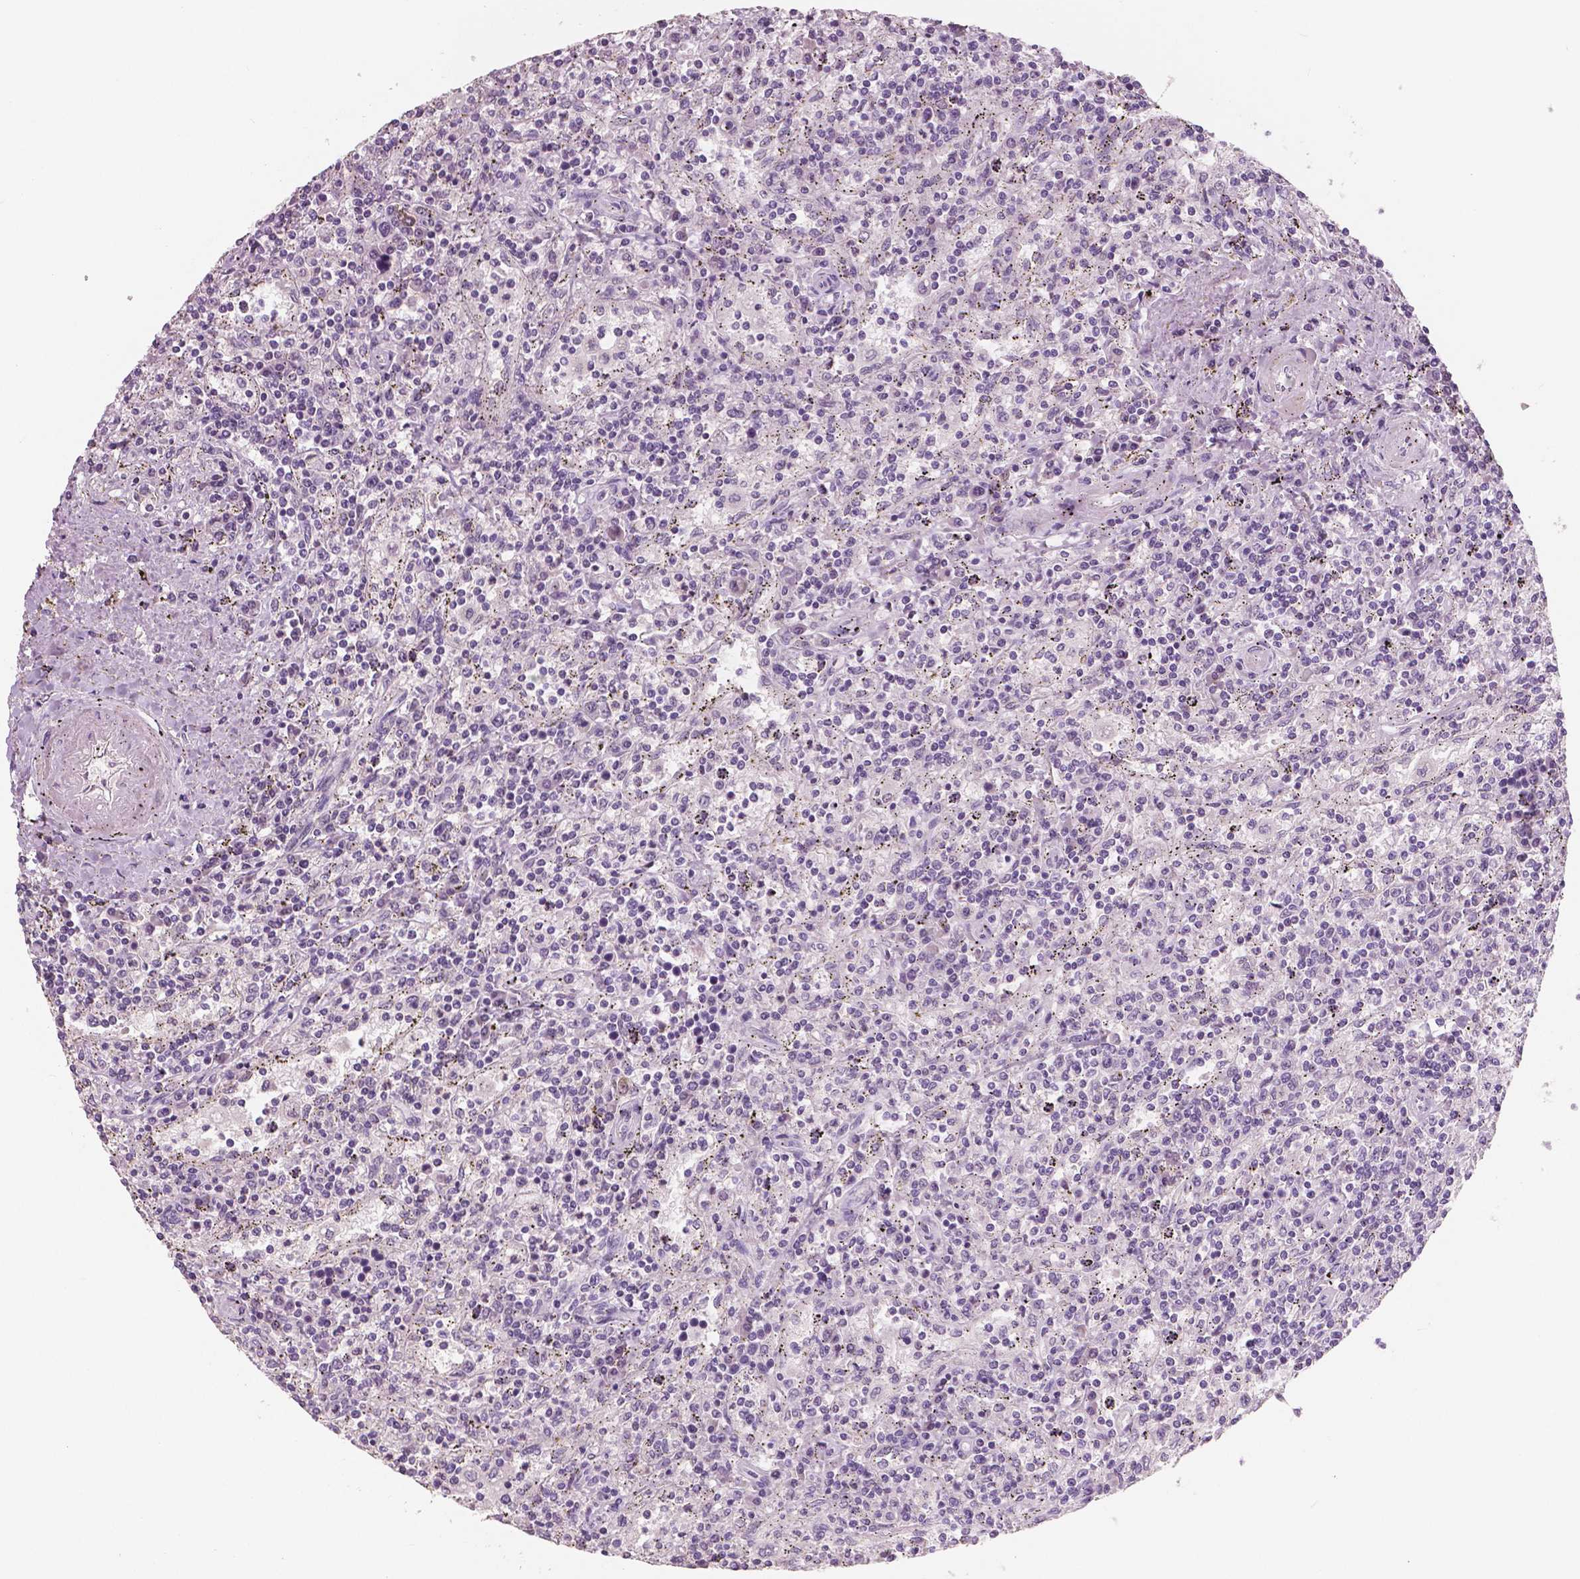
{"staining": {"intensity": "negative", "quantity": "none", "location": "none"}, "tissue": "lymphoma", "cell_type": "Tumor cells", "image_type": "cancer", "snomed": [{"axis": "morphology", "description": "Malignant lymphoma, non-Hodgkin's type, Low grade"}, {"axis": "topography", "description": "Spleen"}], "caption": "Low-grade malignant lymphoma, non-Hodgkin's type was stained to show a protein in brown. There is no significant expression in tumor cells.", "gene": "NECAB1", "patient": {"sex": "male", "age": 62}}